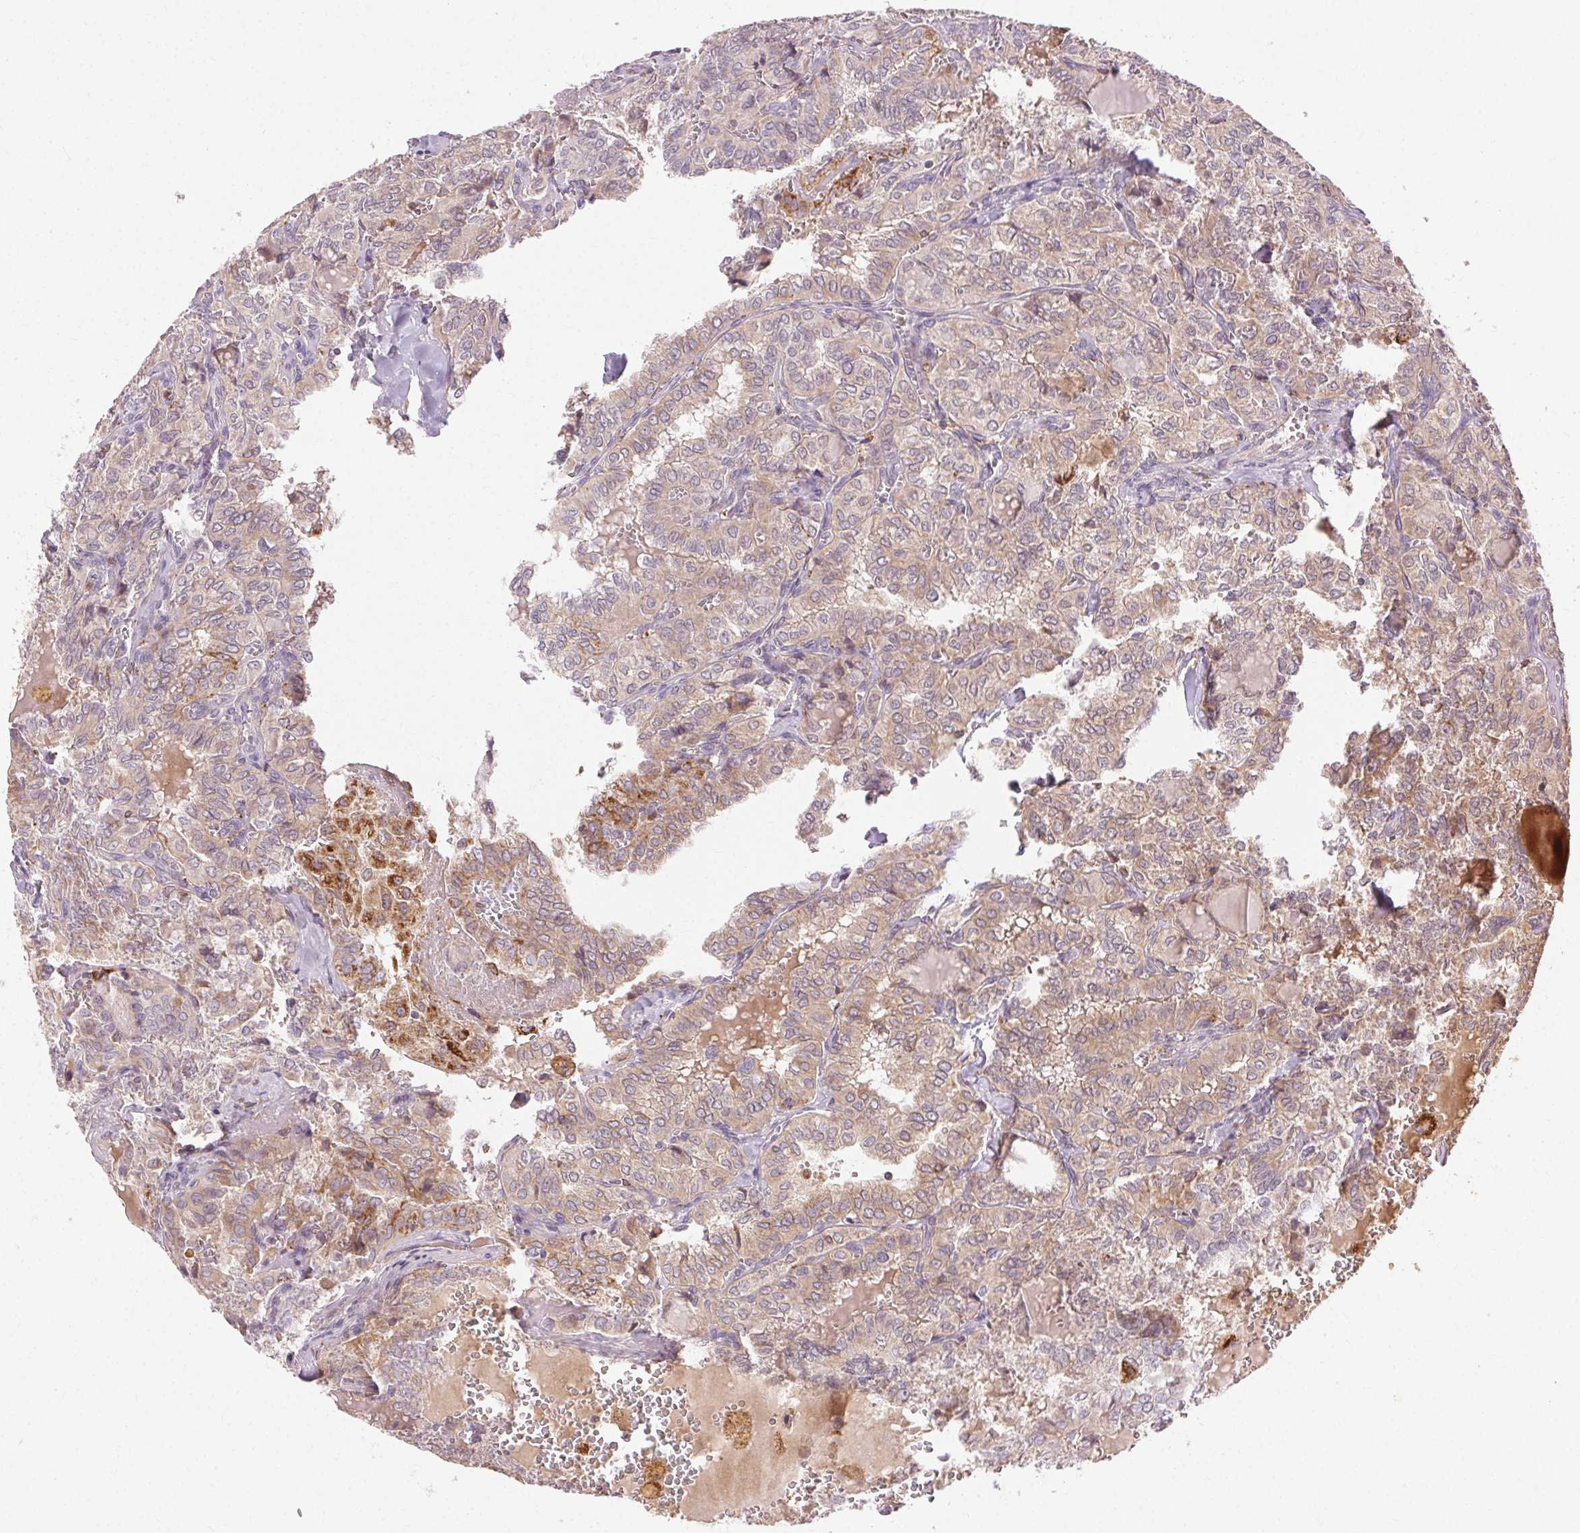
{"staining": {"intensity": "strong", "quantity": "<25%", "location": "cytoplasmic/membranous"}, "tissue": "thyroid cancer", "cell_type": "Tumor cells", "image_type": "cancer", "snomed": [{"axis": "morphology", "description": "Papillary adenocarcinoma, NOS"}, {"axis": "topography", "description": "Thyroid gland"}], "caption": "Human thyroid cancer (papillary adenocarcinoma) stained with a protein marker shows strong staining in tumor cells.", "gene": "REP15", "patient": {"sex": "female", "age": 41}}